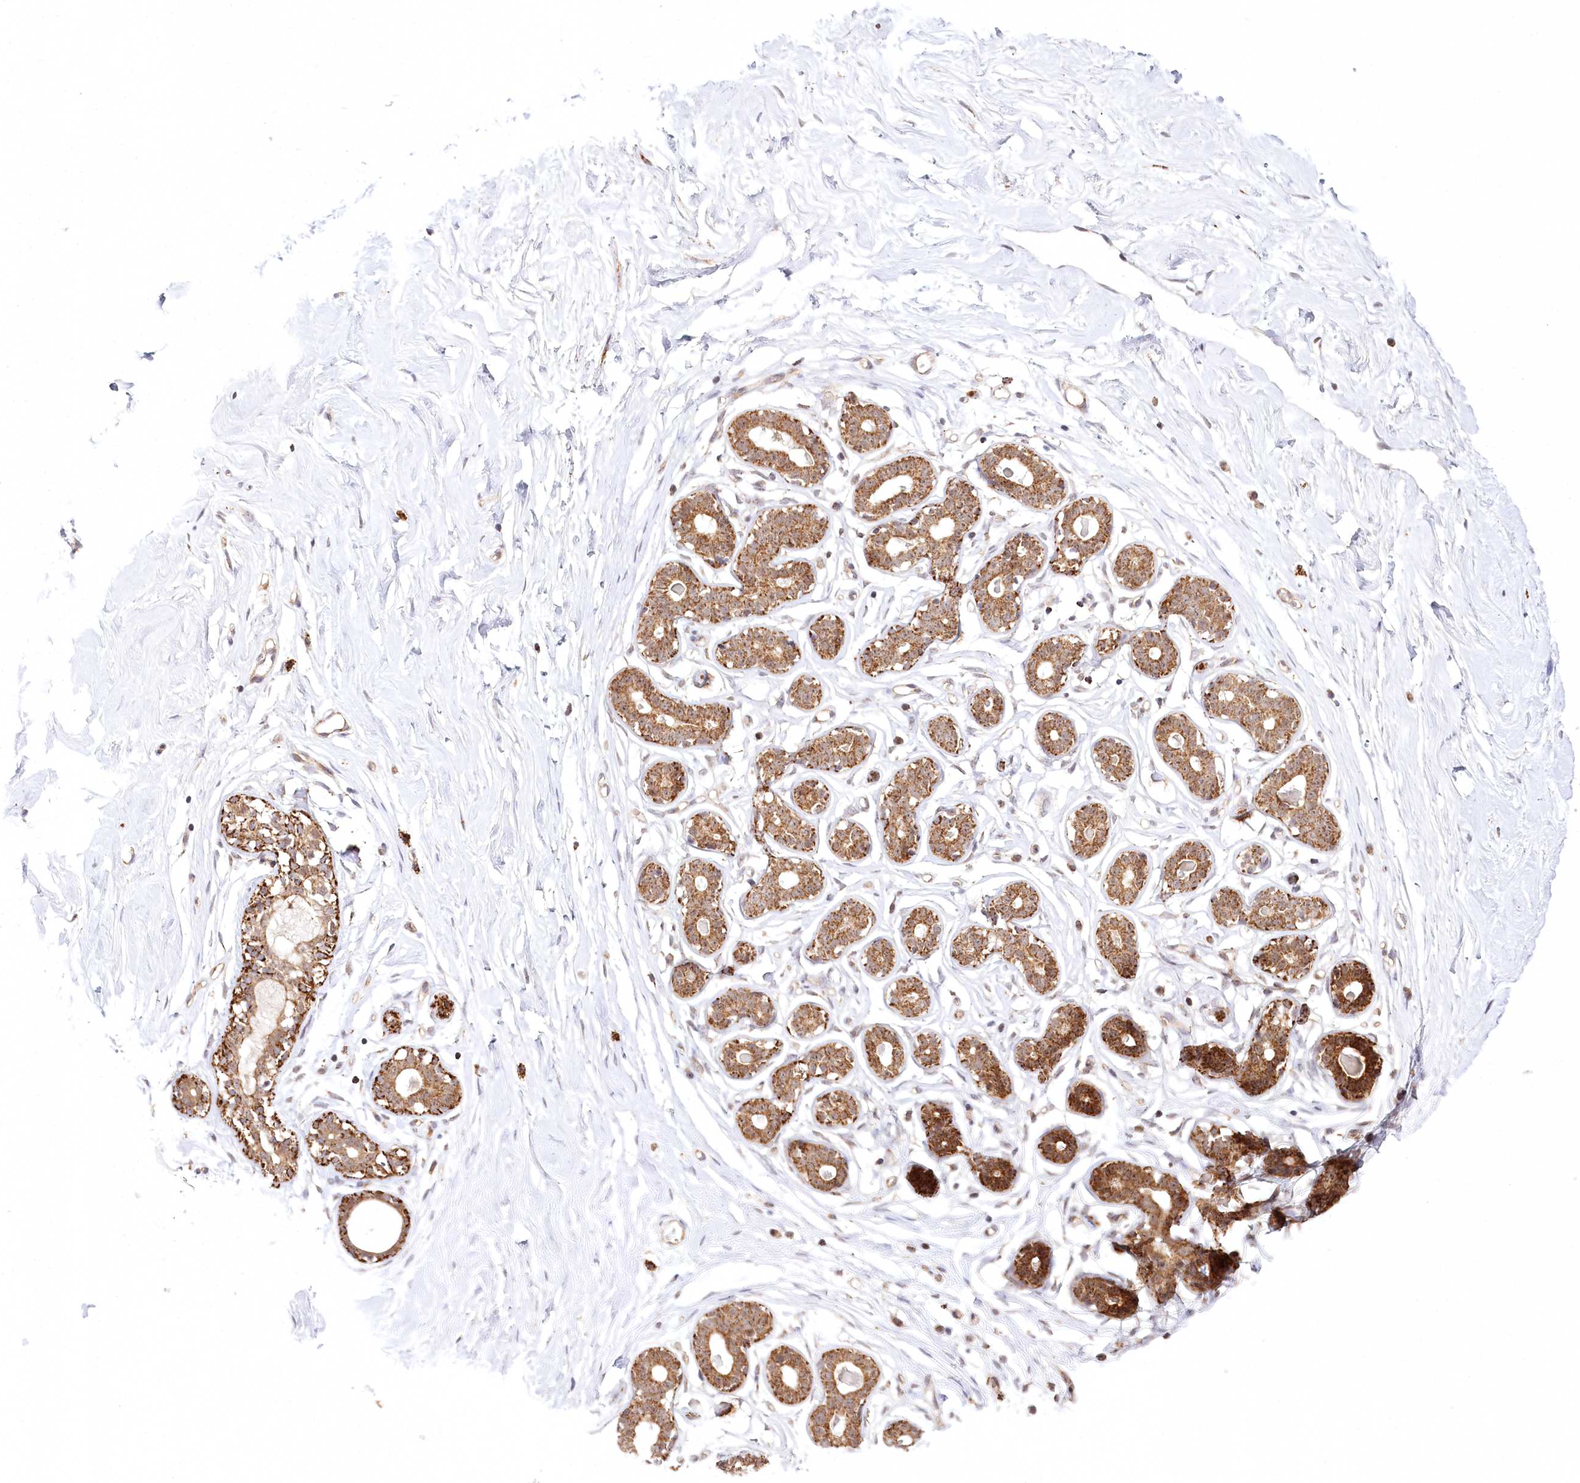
{"staining": {"intensity": "weak", "quantity": "25%-75%", "location": "cytoplasmic/membranous"}, "tissue": "breast", "cell_type": "Adipocytes", "image_type": "normal", "snomed": [{"axis": "morphology", "description": "Normal tissue, NOS"}, {"axis": "morphology", "description": "Adenoma, NOS"}, {"axis": "topography", "description": "Breast"}], "caption": "An immunohistochemistry (IHC) image of normal tissue is shown. Protein staining in brown labels weak cytoplasmic/membranous positivity in breast within adipocytes.", "gene": "RTN4IP1", "patient": {"sex": "female", "age": 23}}